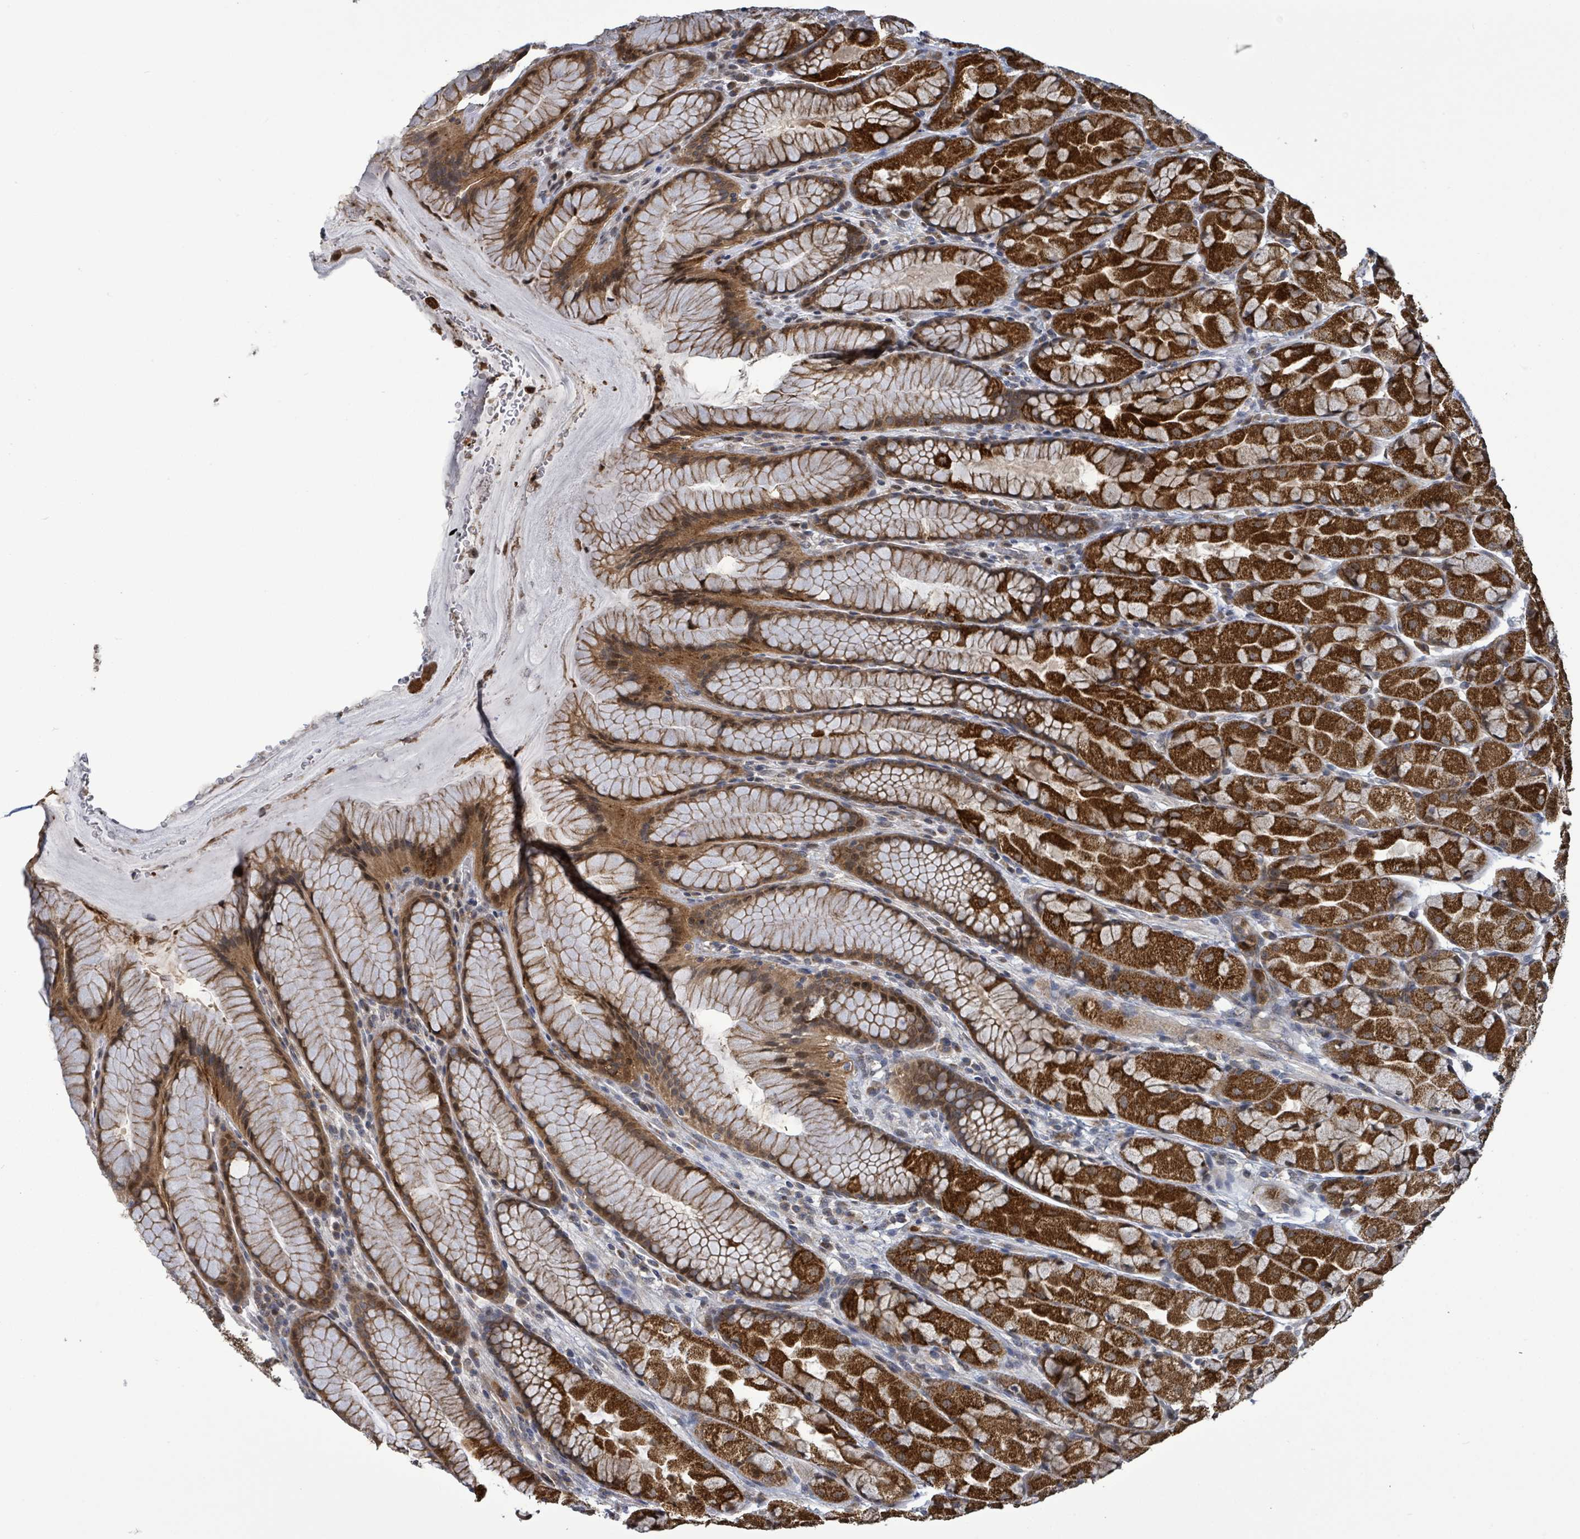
{"staining": {"intensity": "strong", "quantity": ">75%", "location": "cytoplasmic/membranous,nuclear"}, "tissue": "stomach", "cell_type": "Glandular cells", "image_type": "normal", "snomed": [{"axis": "morphology", "description": "Normal tissue, NOS"}, {"axis": "topography", "description": "Stomach"}], "caption": "Immunohistochemical staining of normal stomach displays high levels of strong cytoplasmic/membranous,nuclear positivity in approximately >75% of glandular cells. (brown staining indicates protein expression, while blue staining denotes nuclei).", "gene": "COQ6", "patient": {"sex": "male", "age": 57}}